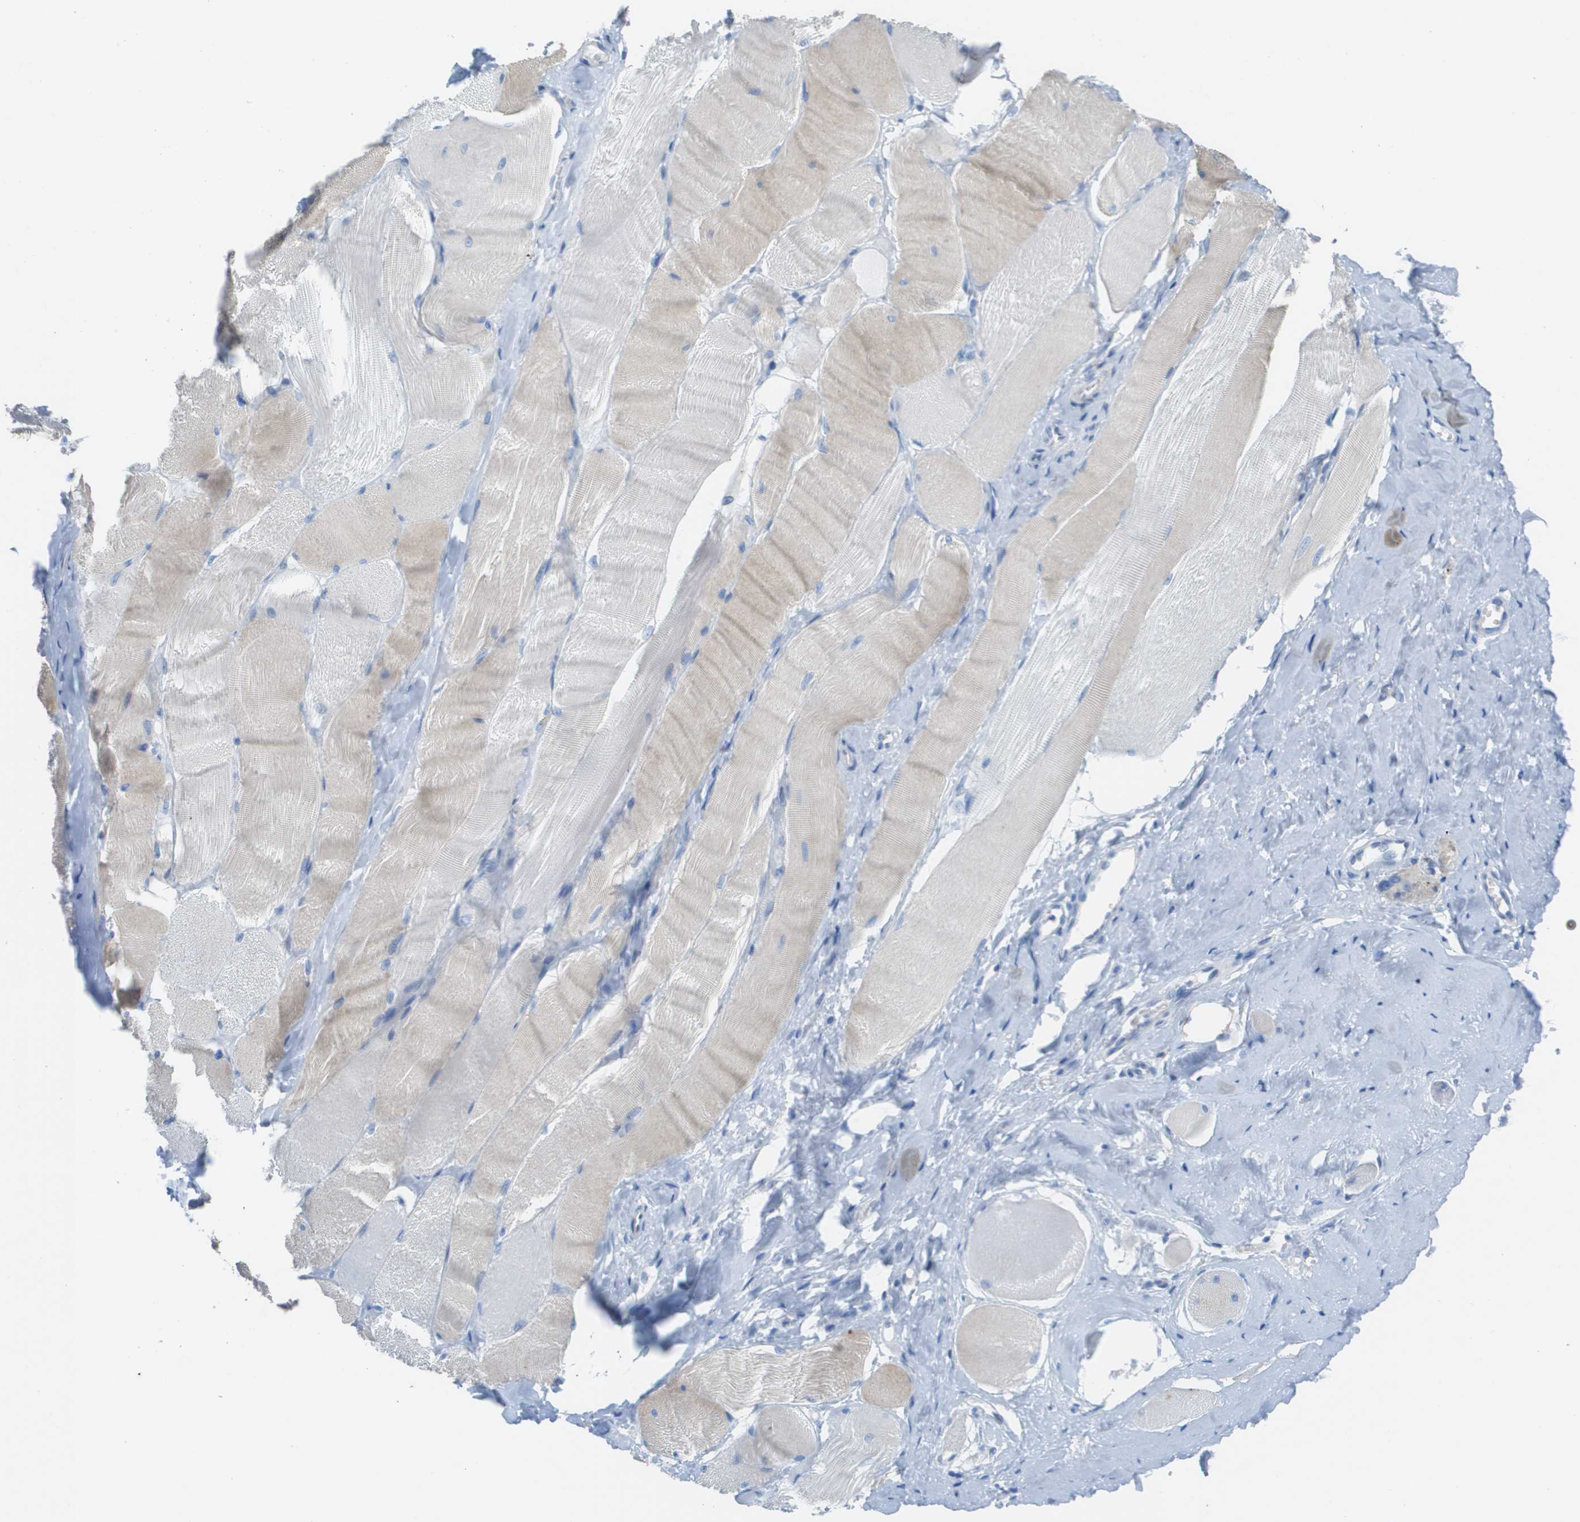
{"staining": {"intensity": "weak", "quantity": "<25%", "location": "cytoplasmic/membranous"}, "tissue": "skeletal muscle", "cell_type": "Myocytes", "image_type": "normal", "snomed": [{"axis": "morphology", "description": "Normal tissue, NOS"}, {"axis": "morphology", "description": "Squamous cell carcinoma, NOS"}, {"axis": "topography", "description": "Skeletal muscle"}], "caption": "Immunohistochemical staining of normal human skeletal muscle demonstrates no significant positivity in myocytes.", "gene": "CD46", "patient": {"sex": "male", "age": 51}}